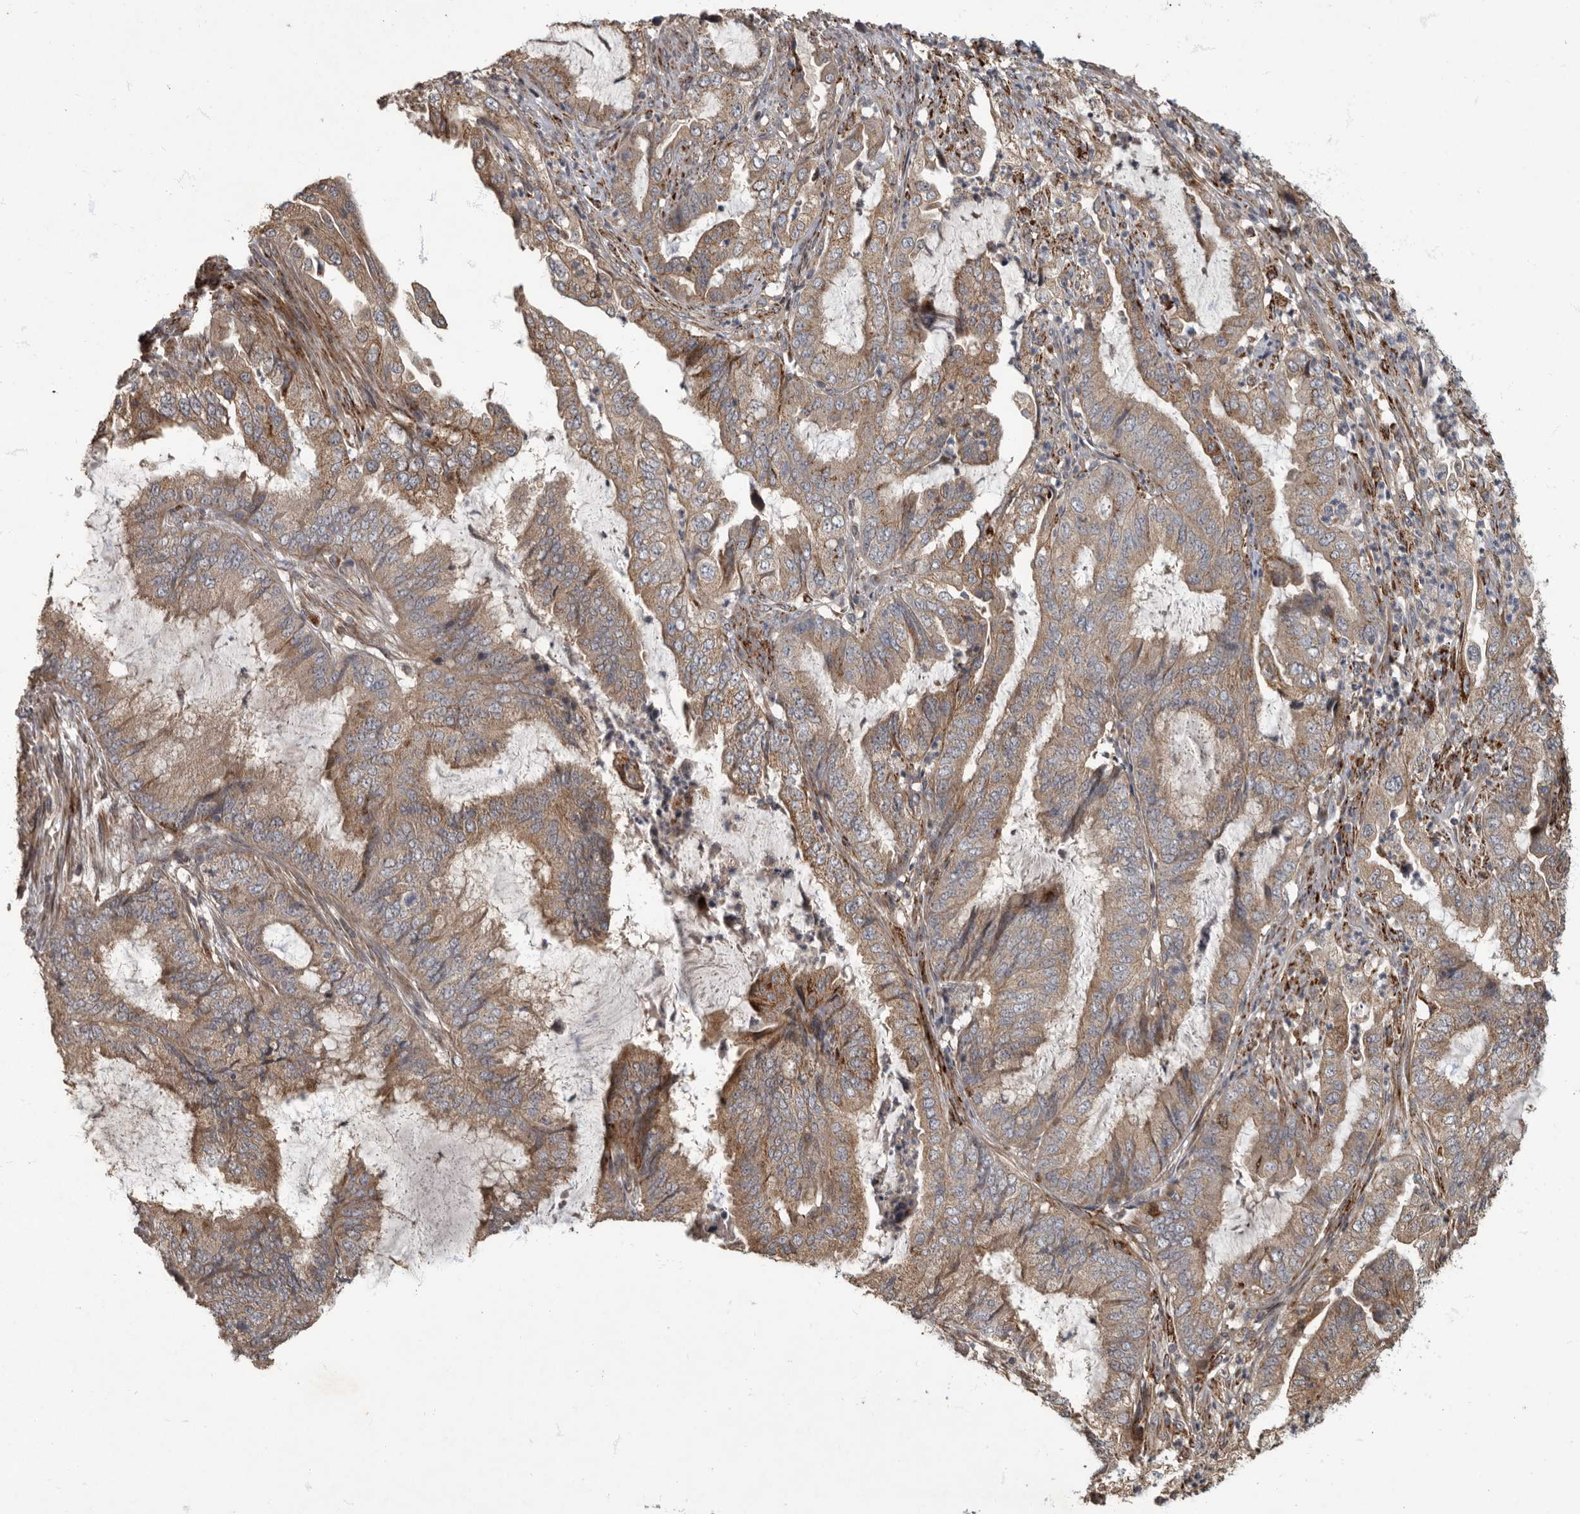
{"staining": {"intensity": "moderate", "quantity": ">75%", "location": "cytoplasmic/membranous"}, "tissue": "endometrial cancer", "cell_type": "Tumor cells", "image_type": "cancer", "snomed": [{"axis": "morphology", "description": "Adenocarcinoma, NOS"}, {"axis": "topography", "description": "Endometrium"}], "caption": "IHC (DAB) staining of human endometrial cancer exhibits moderate cytoplasmic/membranous protein staining in approximately >75% of tumor cells. (brown staining indicates protein expression, while blue staining denotes nuclei).", "gene": "IQCK", "patient": {"sex": "female", "age": 49}}